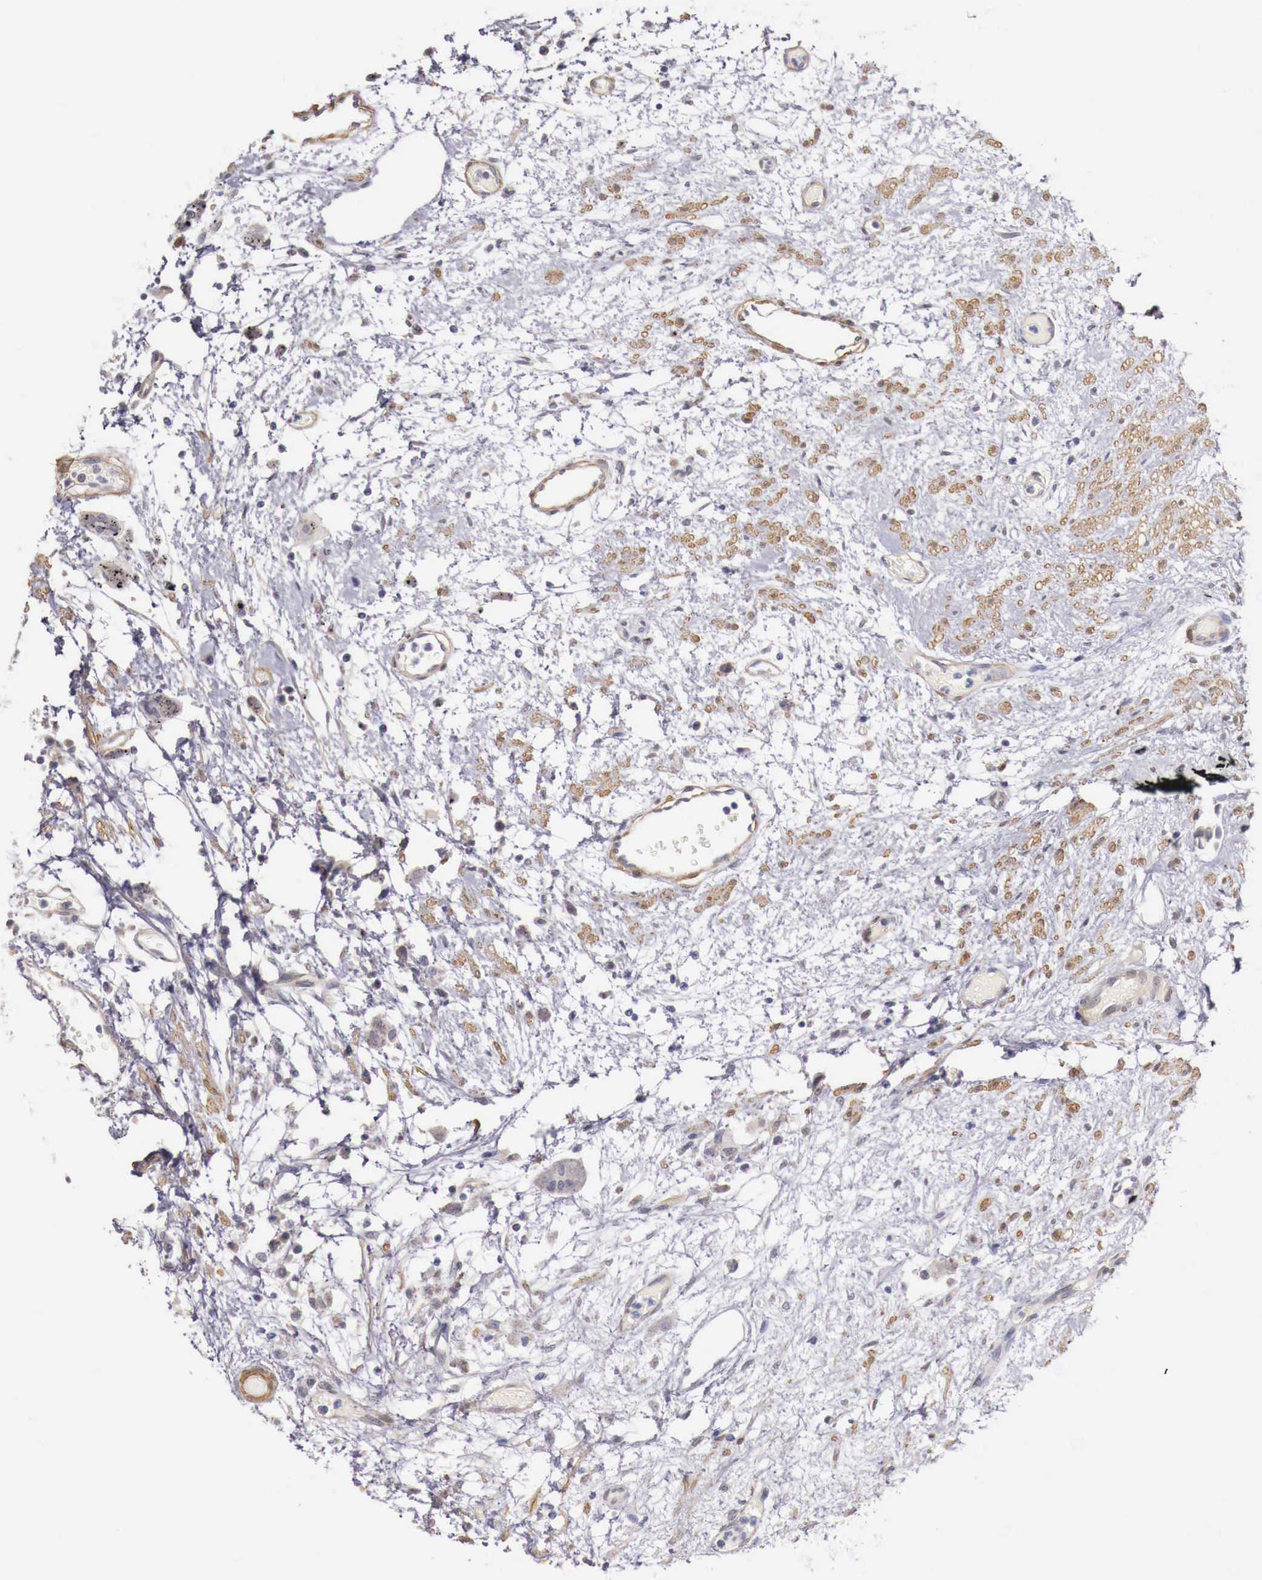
{"staining": {"intensity": "negative", "quantity": "none", "location": "none"}, "tissue": "urothelial cancer", "cell_type": "Tumor cells", "image_type": "cancer", "snomed": [{"axis": "morphology", "description": "Urothelial carcinoma, High grade"}, {"axis": "topography", "description": "Urinary bladder"}], "caption": "Tumor cells show no significant expression in urothelial carcinoma (high-grade).", "gene": "ENOX2", "patient": {"sex": "male", "age": 78}}